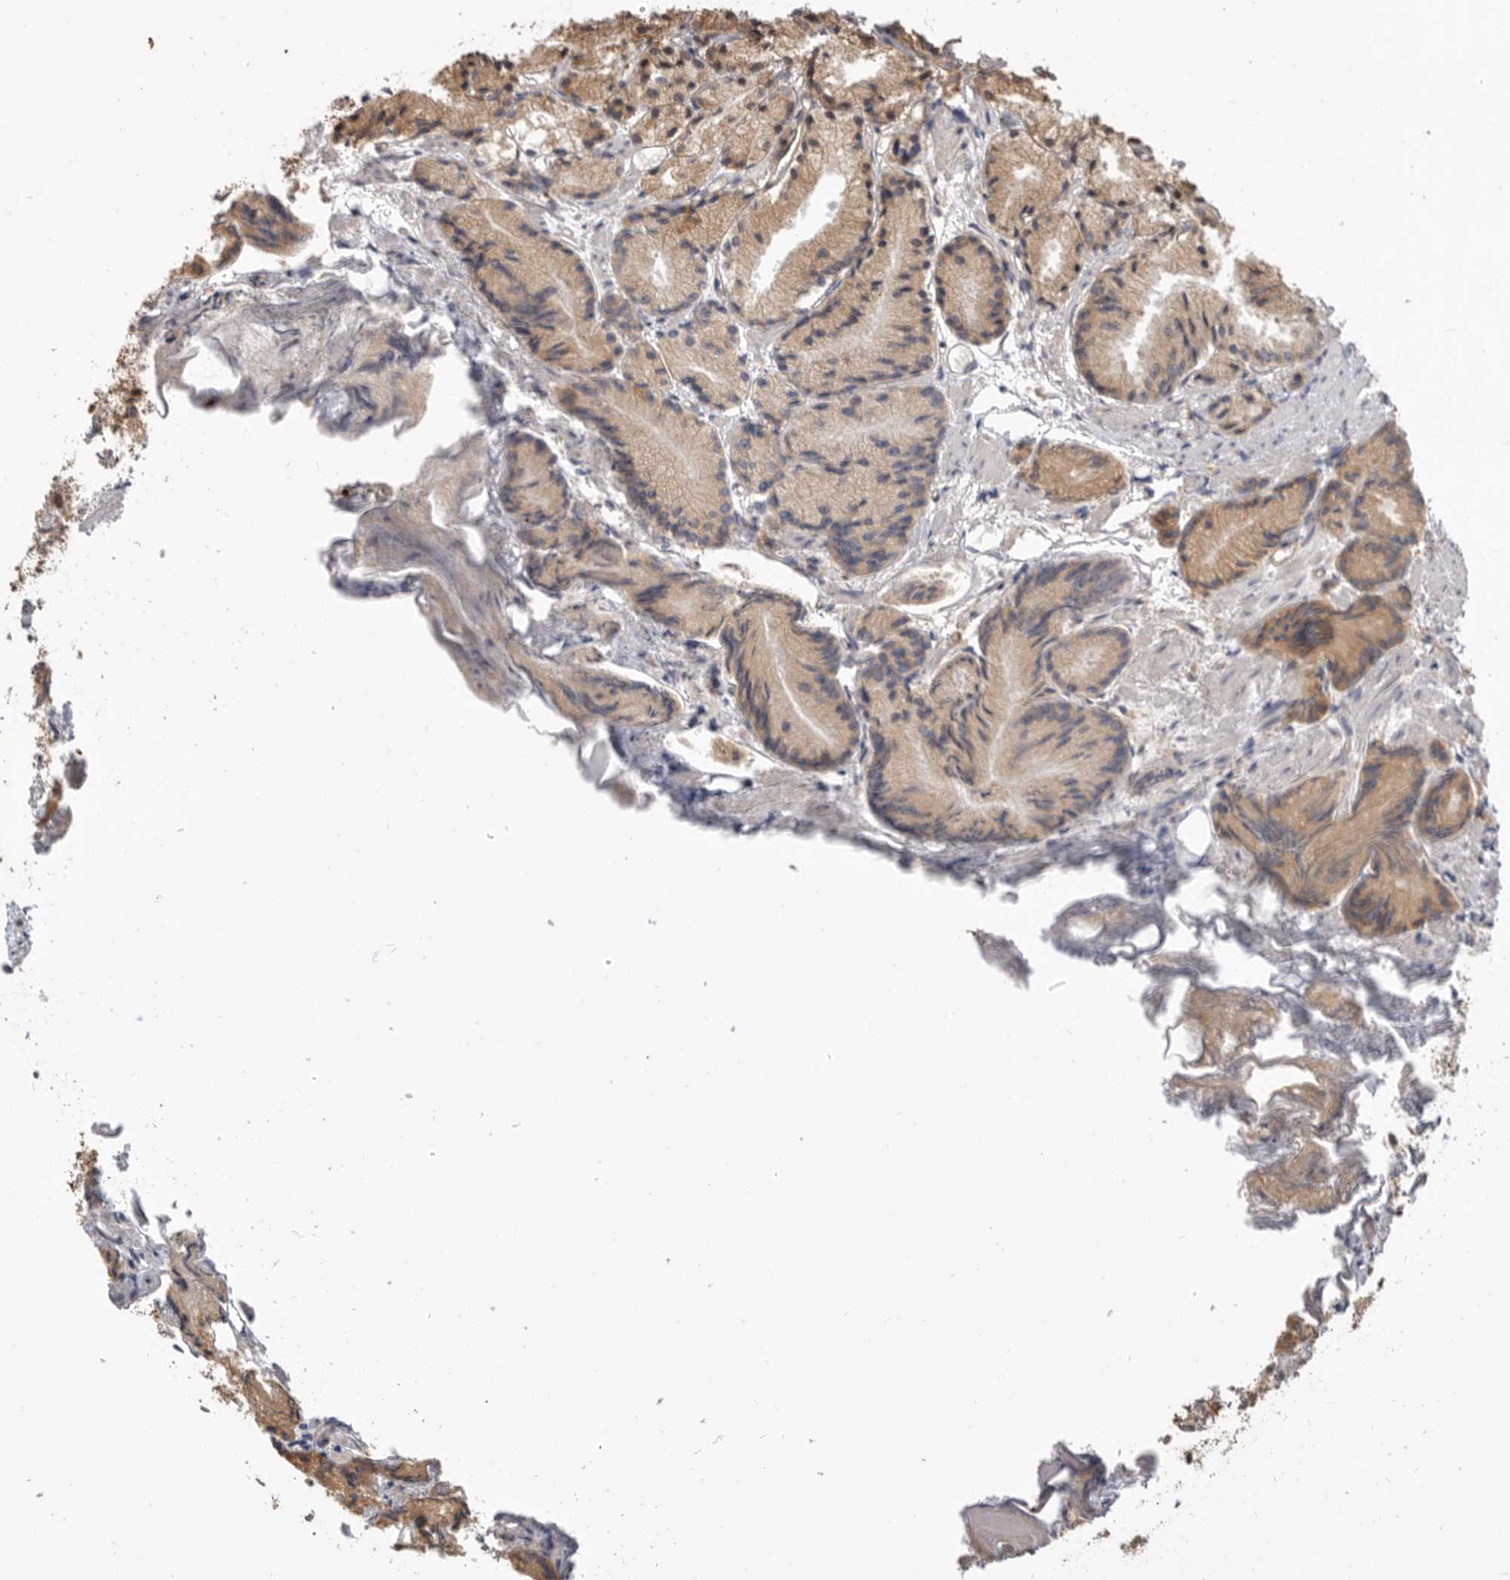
{"staining": {"intensity": "moderate", "quantity": ">75%", "location": "cytoplasmic/membranous"}, "tissue": "prostate cancer", "cell_type": "Tumor cells", "image_type": "cancer", "snomed": [{"axis": "morphology", "description": "Adenocarcinoma, Low grade"}, {"axis": "topography", "description": "Prostate"}], "caption": "A photomicrograph of human low-grade adenocarcinoma (prostate) stained for a protein exhibits moderate cytoplasmic/membranous brown staining in tumor cells.", "gene": "CDC42BPB", "patient": {"sex": "male", "age": 88}}